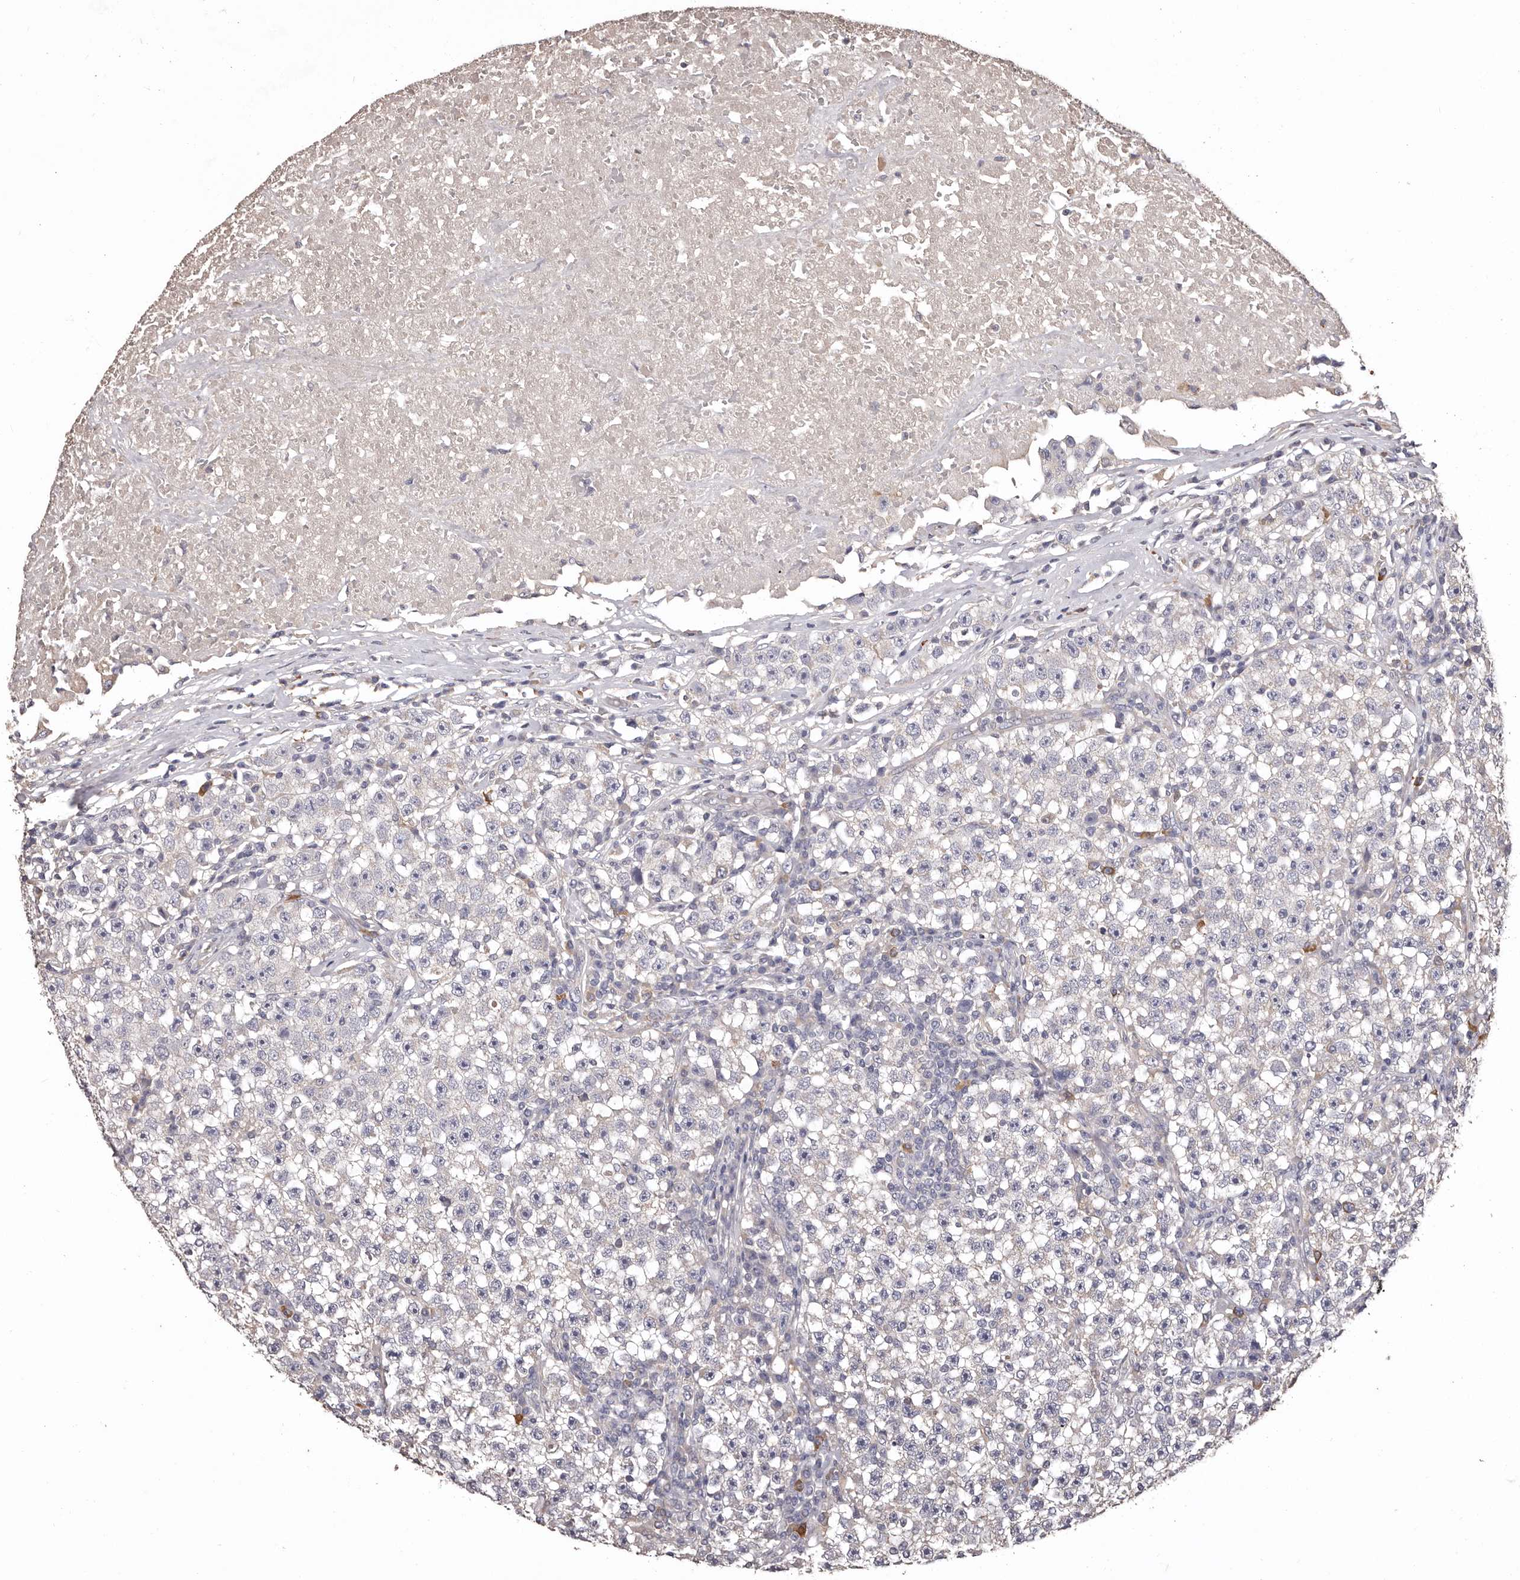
{"staining": {"intensity": "negative", "quantity": "none", "location": "none"}, "tissue": "testis cancer", "cell_type": "Tumor cells", "image_type": "cancer", "snomed": [{"axis": "morphology", "description": "Seminoma, NOS"}, {"axis": "topography", "description": "Testis"}], "caption": "Immunohistochemistry (IHC) image of testis seminoma stained for a protein (brown), which displays no positivity in tumor cells.", "gene": "ETNK1", "patient": {"sex": "male", "age": 22}}